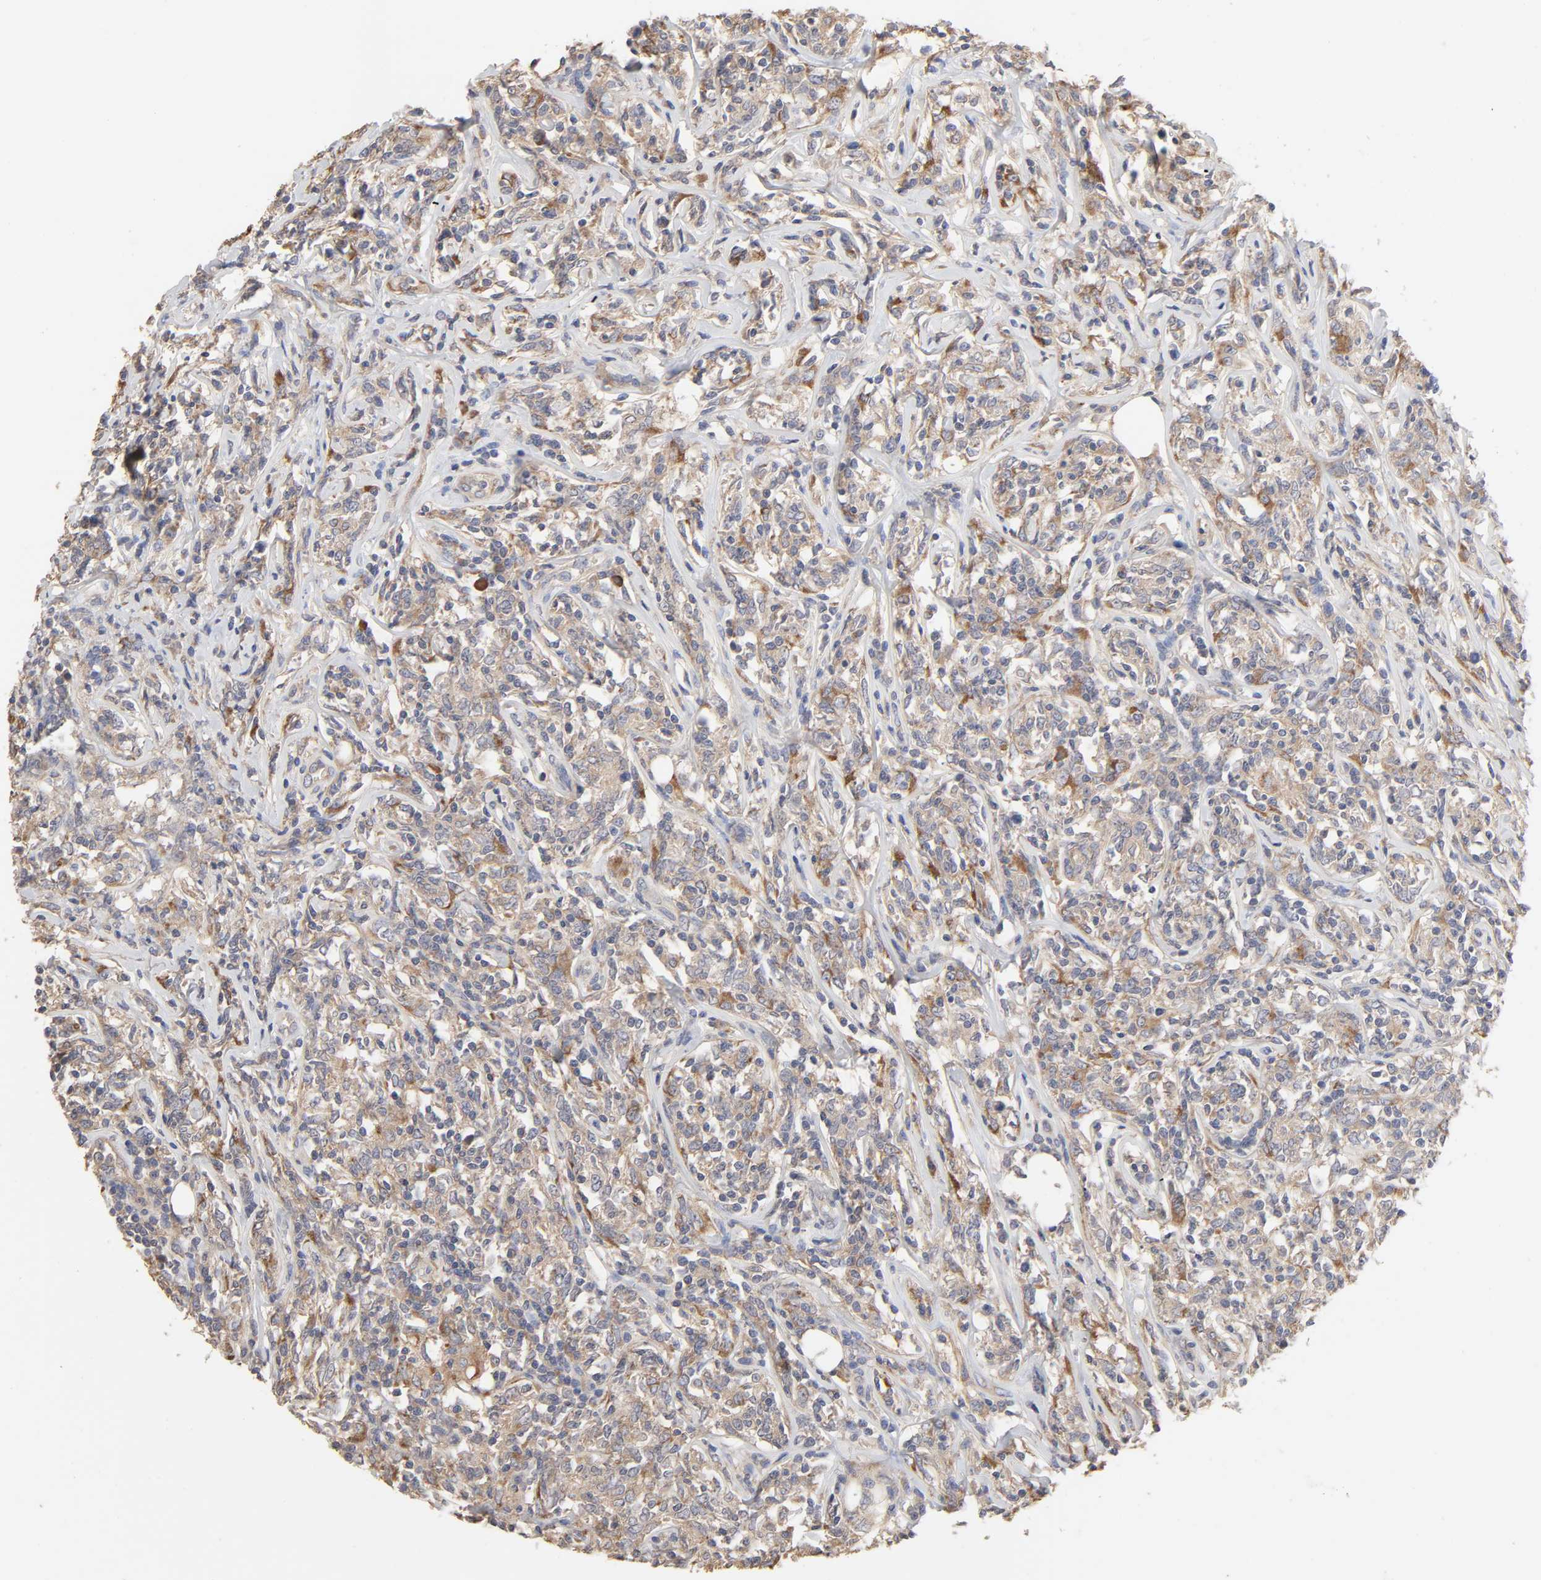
{"staining": {"intensity": "moderate", "quantity": ">75%", "location": "cytoplasmic/membranous"}, "tissue": "lymphoma", "cell_type": "Tumor cells", "image_type": "cancer", "snomed": [{"axis": "morphology", "description": "Malignant lymphoma, non-Hodgkin's type, High grade"}, {"axis": "topography", "description": "Lymph node"}], "caption": "Protein expression analysis of human high-grade malignant lymphoma, non-Hodgkin's type reveals moderate cytoplasmic/membranous expression in approximately >75% of tumor cells.", "gene": "EIF4G2", "patient": {"sex": "female", "age": 84}}